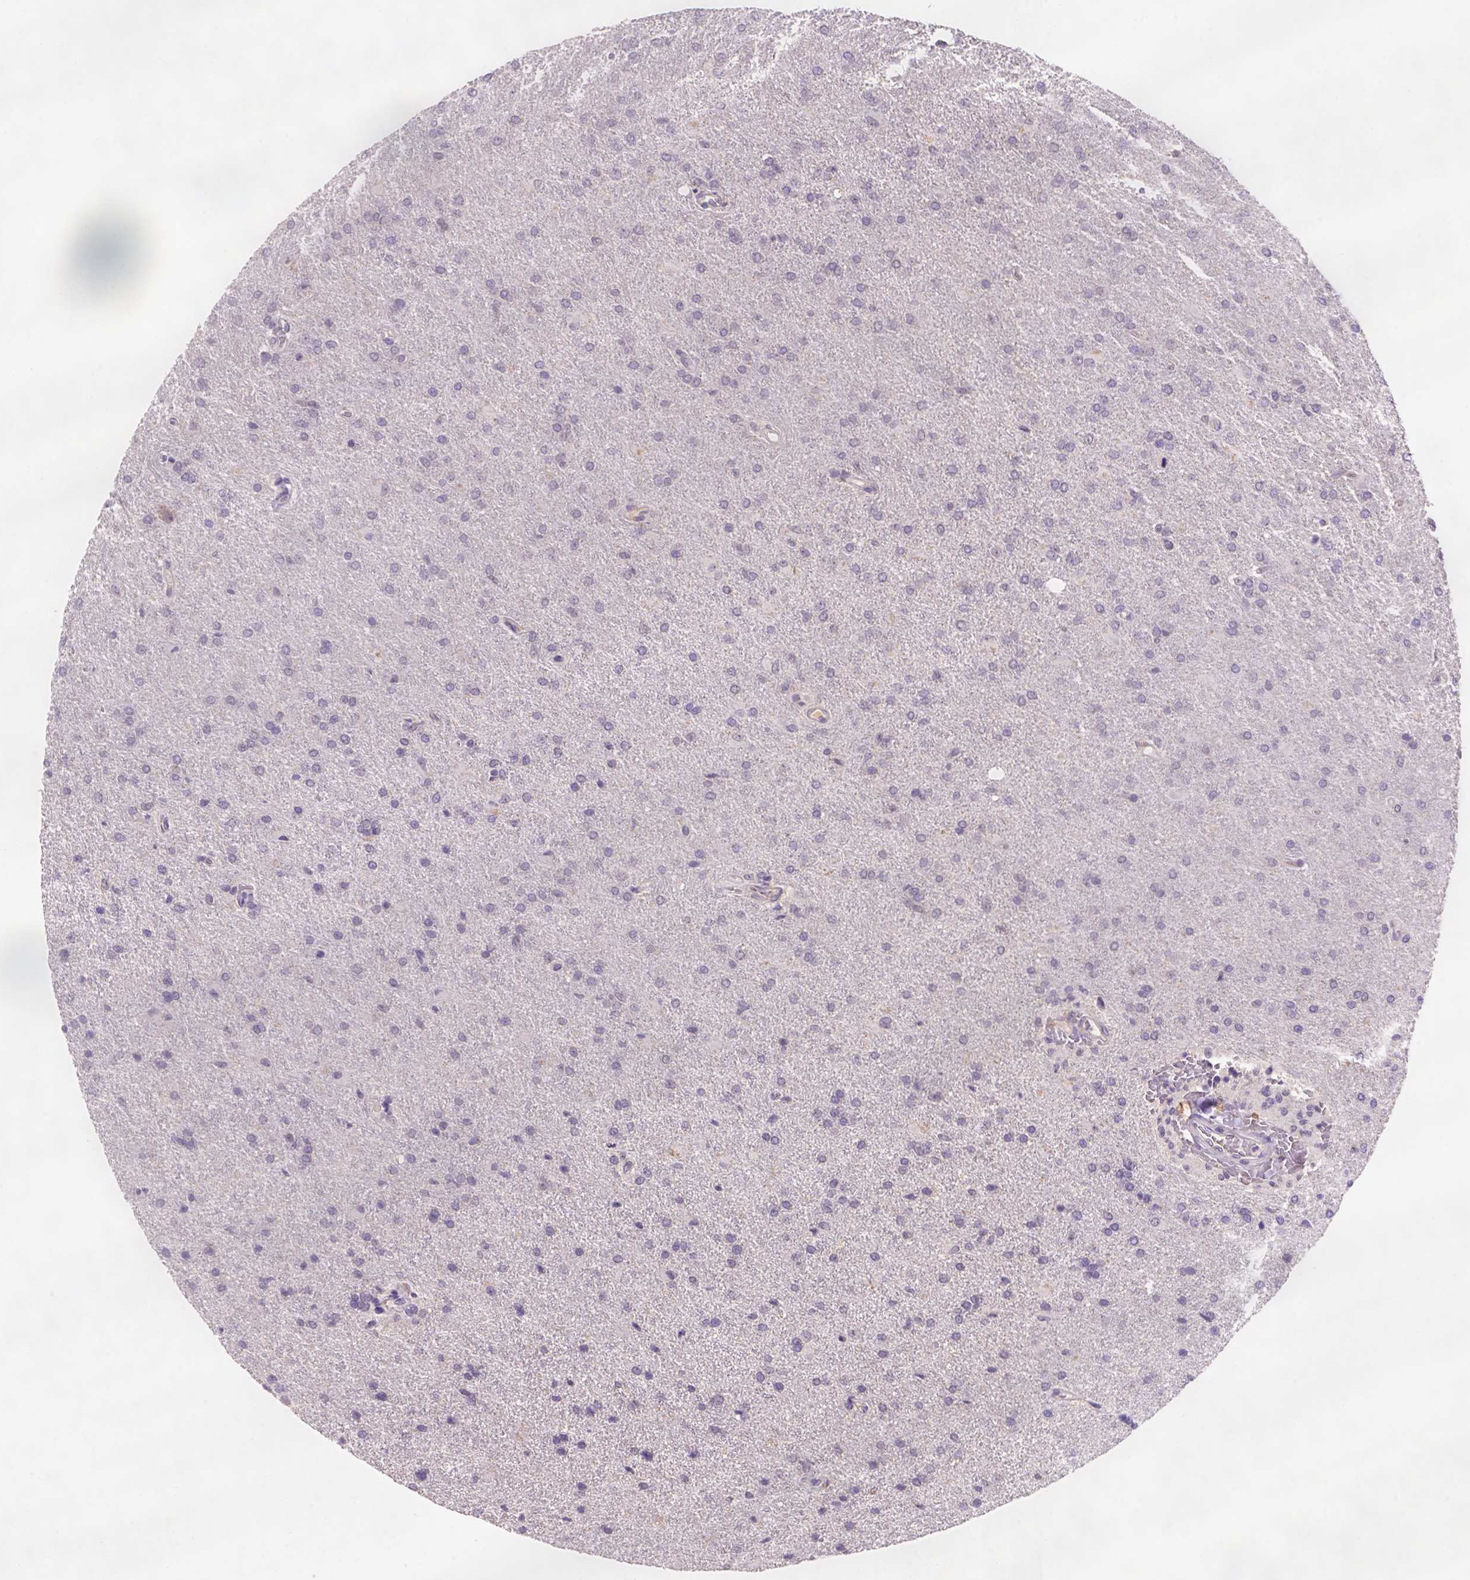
{"staining": {"intensity": "weak", "quantity": "25%-75%", "location": "nuclear"}, "tissue": "glioma", "cell_type": "Tumor cells", "image_type": "cancer", "snomed": [{"axis": "morphology", "description": "Glioma, malignant, High grade"}, {"axis": "topography", "description": "Brain"}], "caption": "Immunohistochemistry (DAB) staining of glioma displays weak nuclear protein expression in approximately 25%-75% of tumor cells.", "gene": "SCML4", "patient": {"sex": "male", "age": 68}}